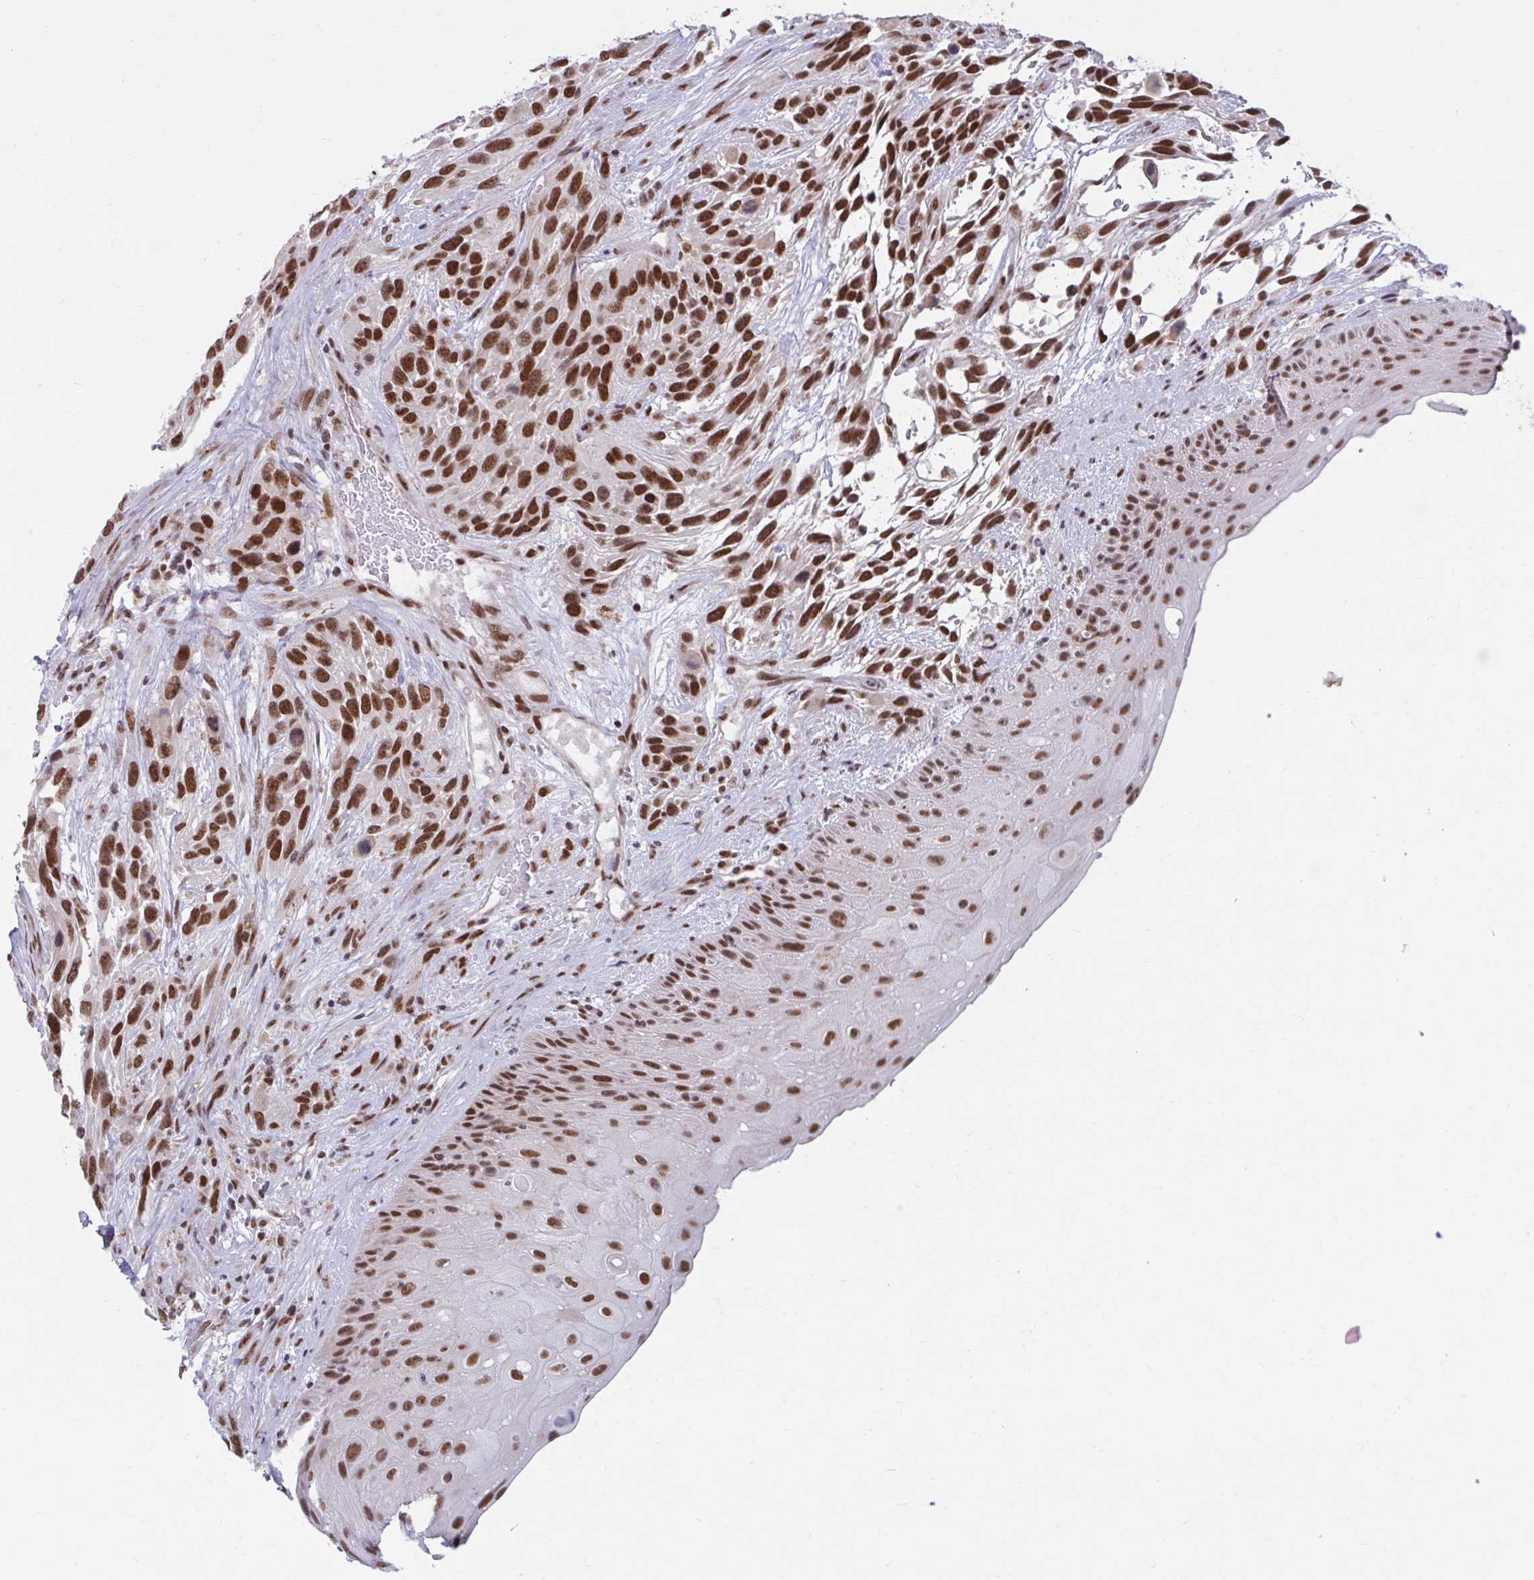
{"staining": {"intensity": "strong", "quantity": ">75%", "location": "nuclear"}, "tissue": "urothelial cancer", "cell_type": "Tumor cells", "image_type": "cancer", "snomed": [{"axis": "morphology", "description": "Urothelial carcinoma, High grade"}, {"axis": "topography", "description": "Urinary bladder"}], "caption": "High-power microscopy captured an IHC micrograph of high-grade urothelial carcinoma, revealing strong nuclear positivity in about >75% of tumor cells.", "gene": "PHF10", "patient": {"sex": "female", "age": 70}}